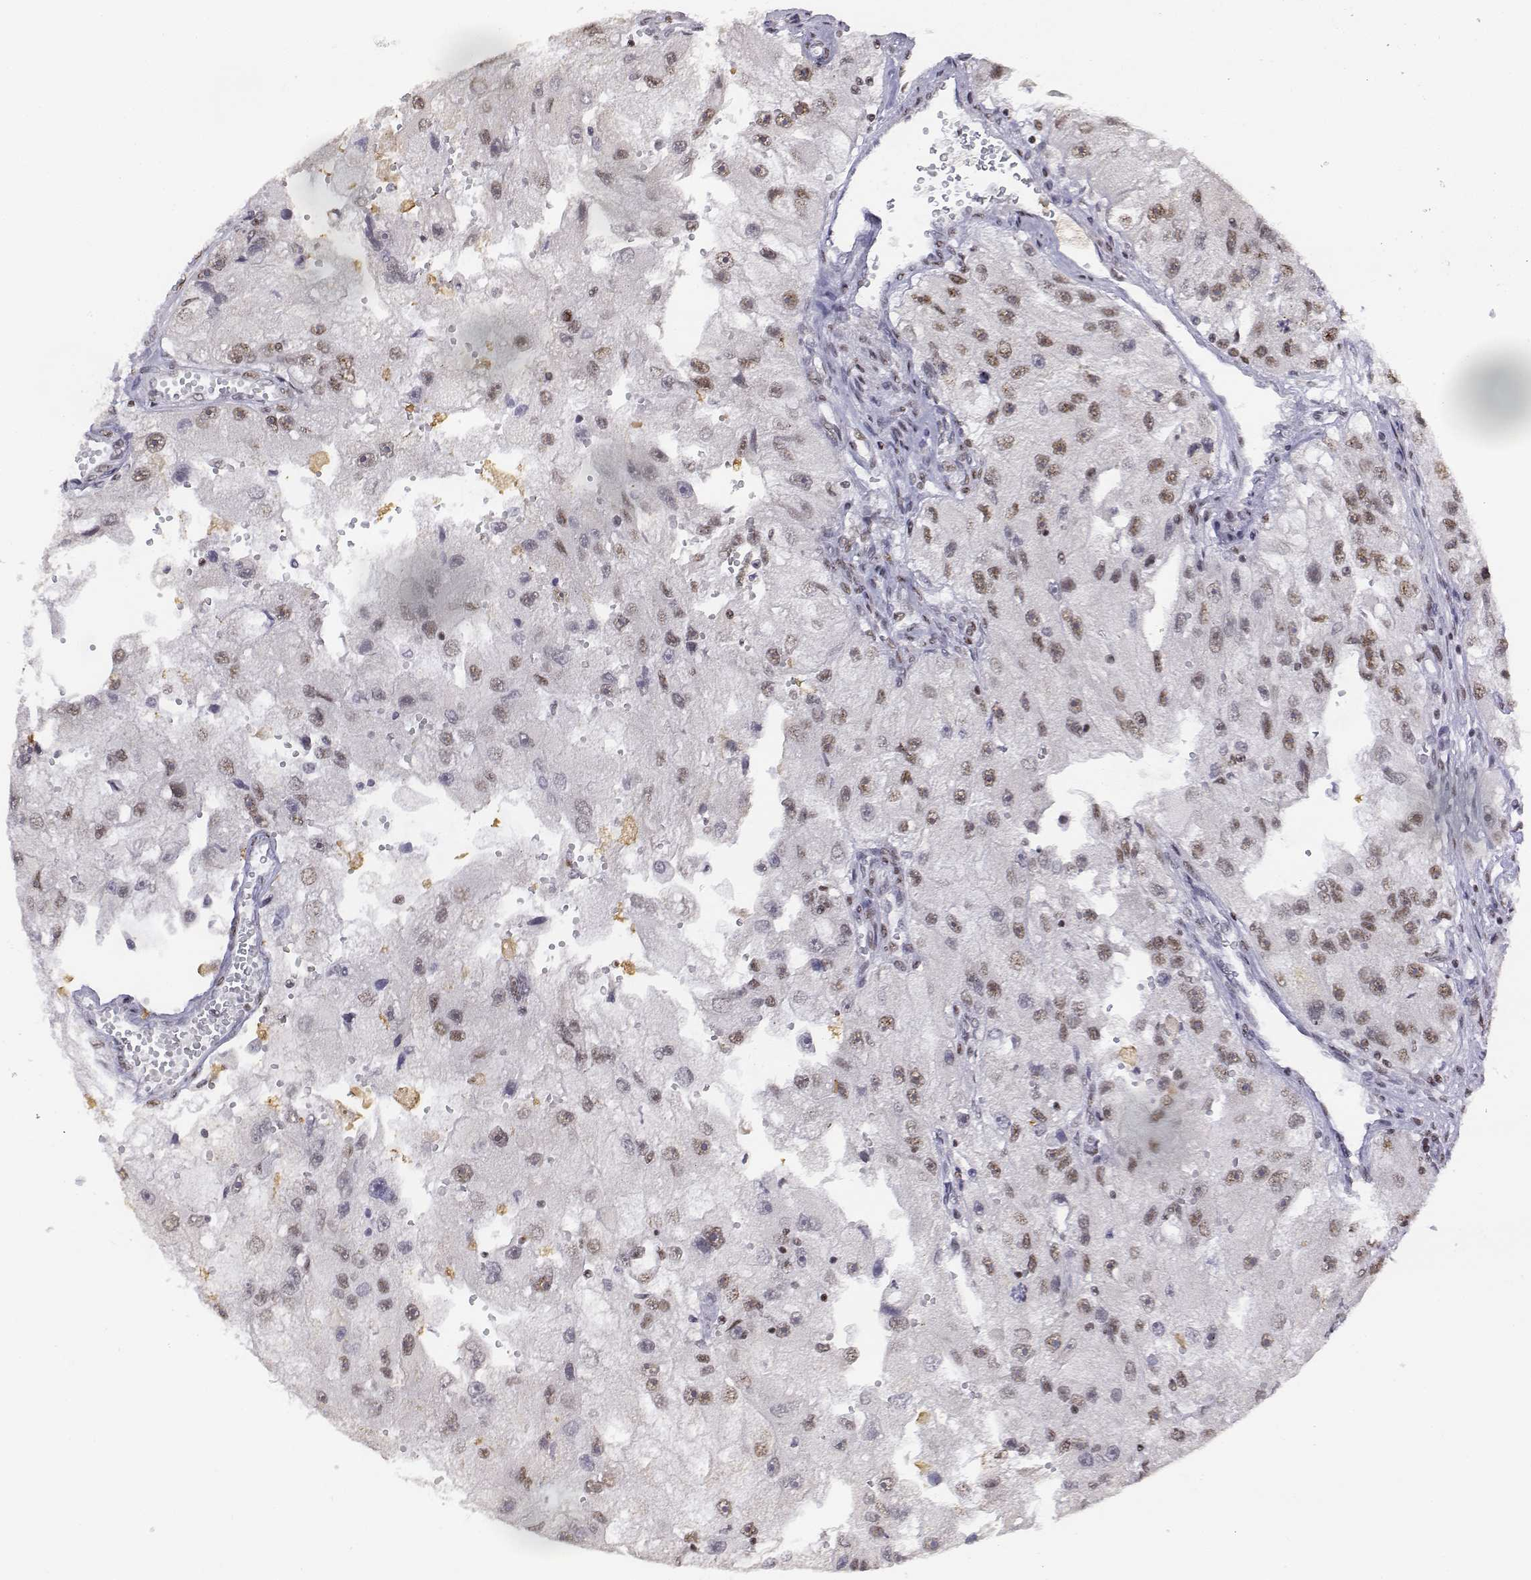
{"staining": {"intensity": "weak", "quantity": ">75%", "location": "nuclear"}, "tissue": "renal cancer", "cell_type": "Tumor cells", "image_type": "cancer", "snomed": [{"axis": "morphology", "description": "Adenocarcinoma, NOS"}, {"axis": "topography", "description": "Kidney"}], "caption": "A brown stain shows weak nuclear expression of a protein in human renal cancer tumor cells. Using DAB (brown) and hematoxylin (blue) stains, captured at high magnification using brightfield microscopy.", "gene": "SETD1A", "patient": {"sex": "male", "age": 63}}